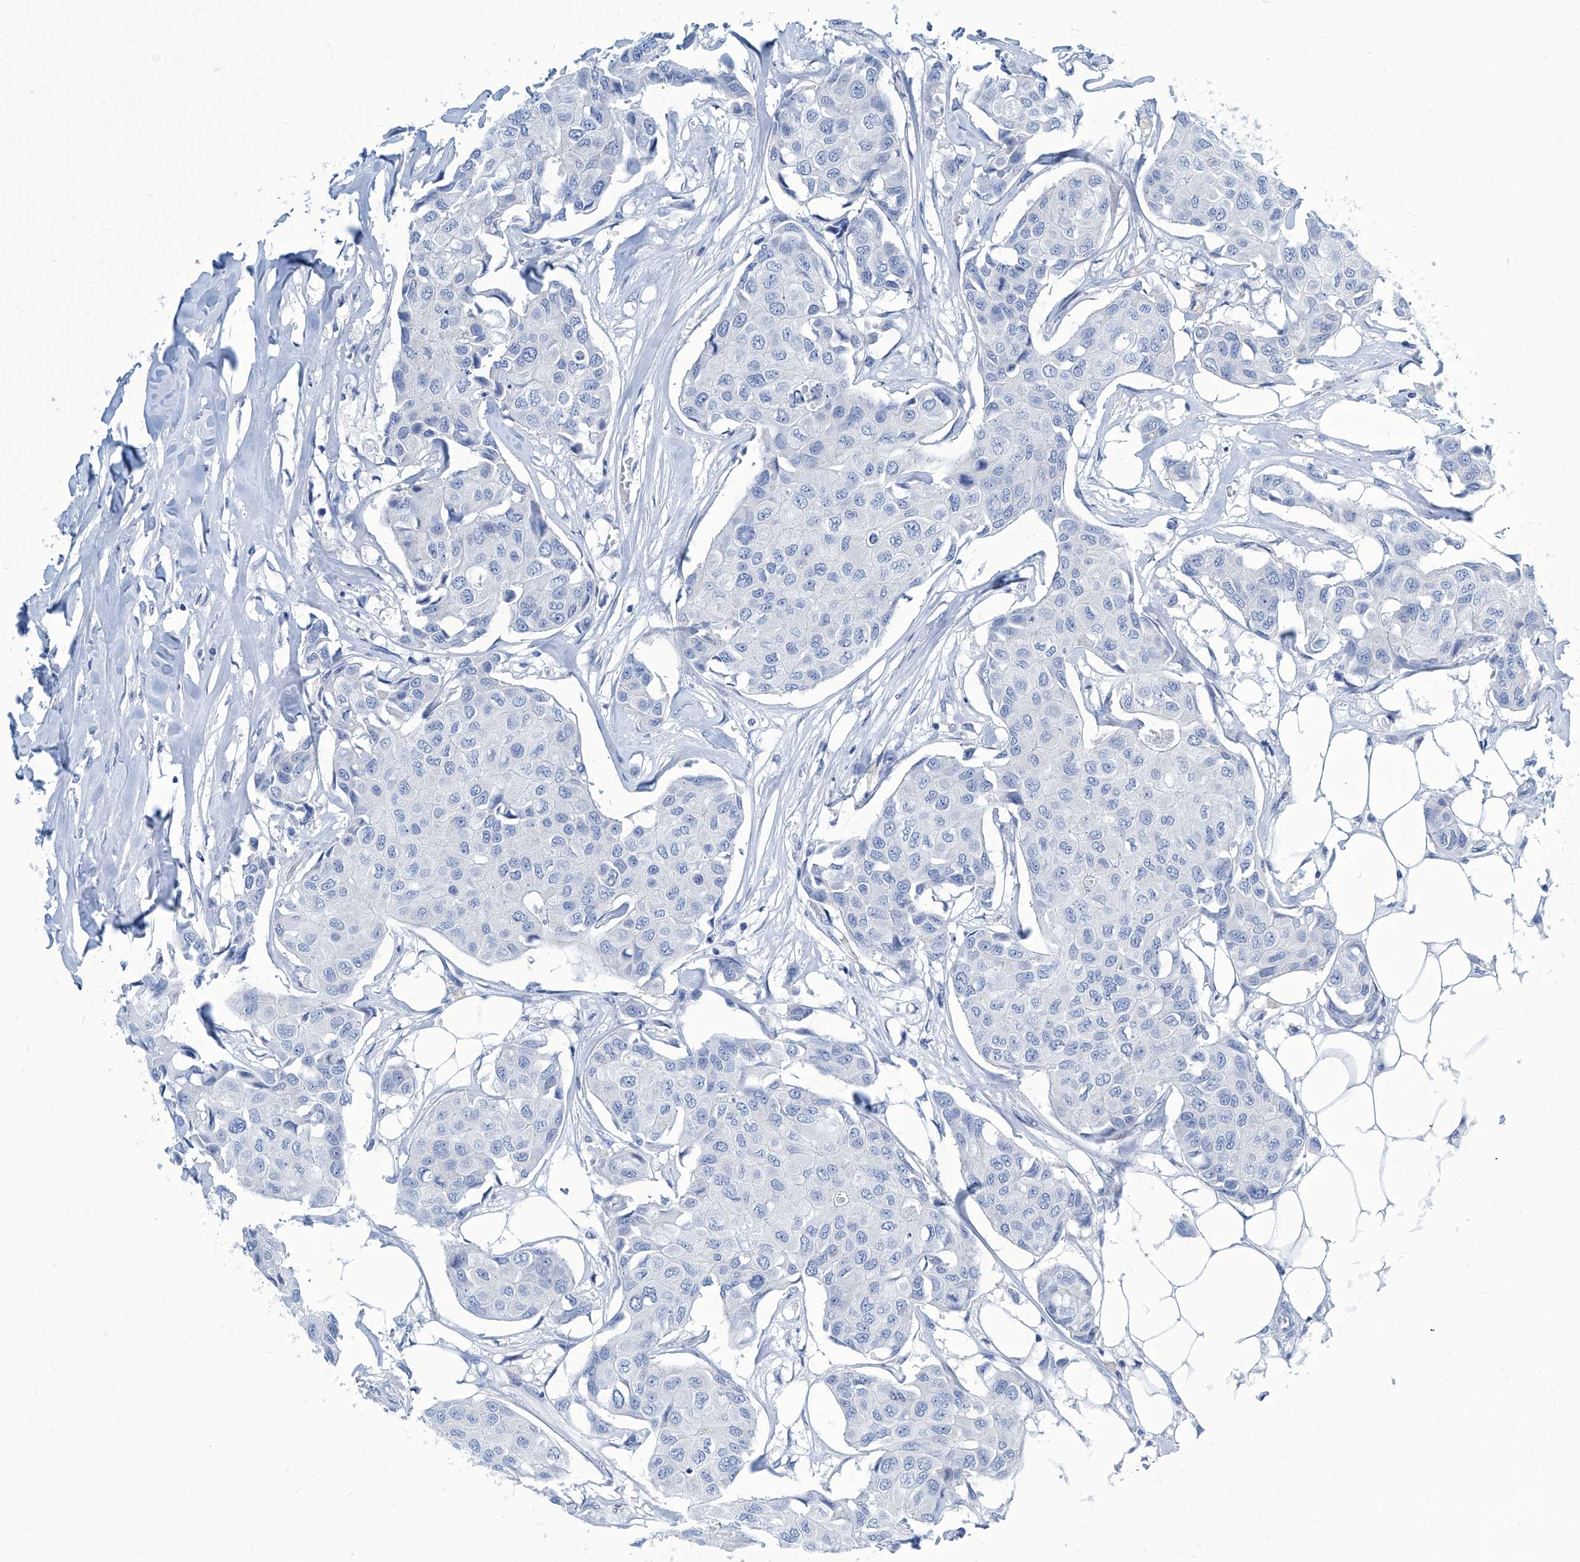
{"staining": {"intensity": "negative", "quantity": "none", "location": "none"}, "tissue": "breast cancer", "cell_type": "Tumor cells", "image_type": "cancer", "snomed": [{"axis": "morphology", "description": "Duct carcinoma"}, {"axis": "topography", "description": "Breast"}], "caption": "Immunohistochemistry micrograph of breast cancer stained for a protein (brown), which exhibits no staining in tumor cells.", "gene": "ZNF519", "patient": {"sex": "female", "age": 80}}